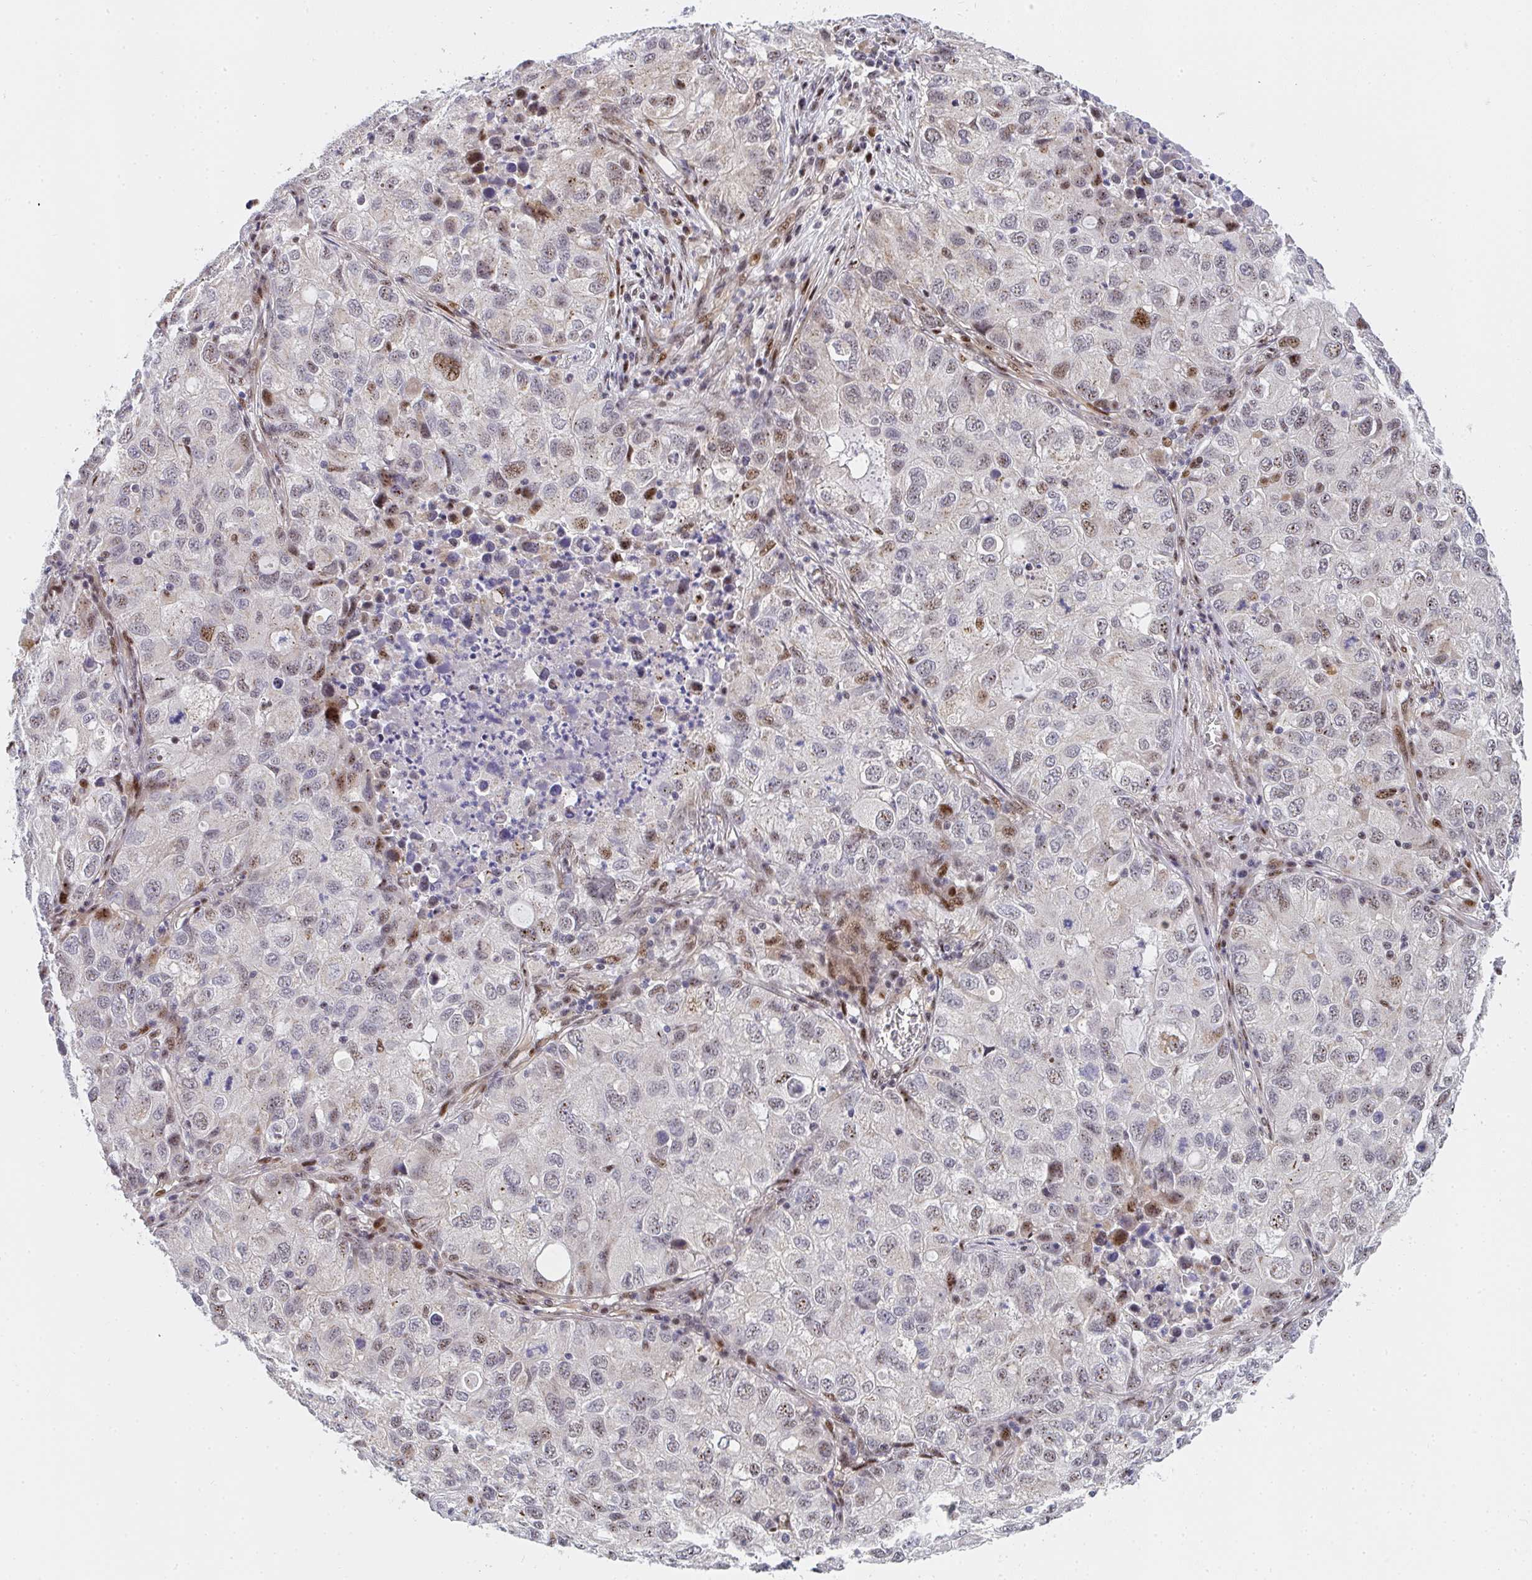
{"staining": {"intensity": "moderate", "quantity": "<25%", "location": "nuclear"}, "tissue": "lung cancer", "cell_type": "Tumor cells", "image_type": "cancer", "snomed": [{"axis": "morphology", "description": "Normal morphology"}, {"axis": "morphology", "description": "Adenocarcinoma, NOS"}, {"axis": "topography", "description": "Lymph node"}, {"axis": "topography", "description": "Lung"}], "caption": "Human lung cancer (adenocarcinoma) stained with a brown dye displays moderate nuclear positive staining in approximately <25% of tumor cells.", "gene": "ZIC3", "patient": {"sex": "female", "age": 51}}